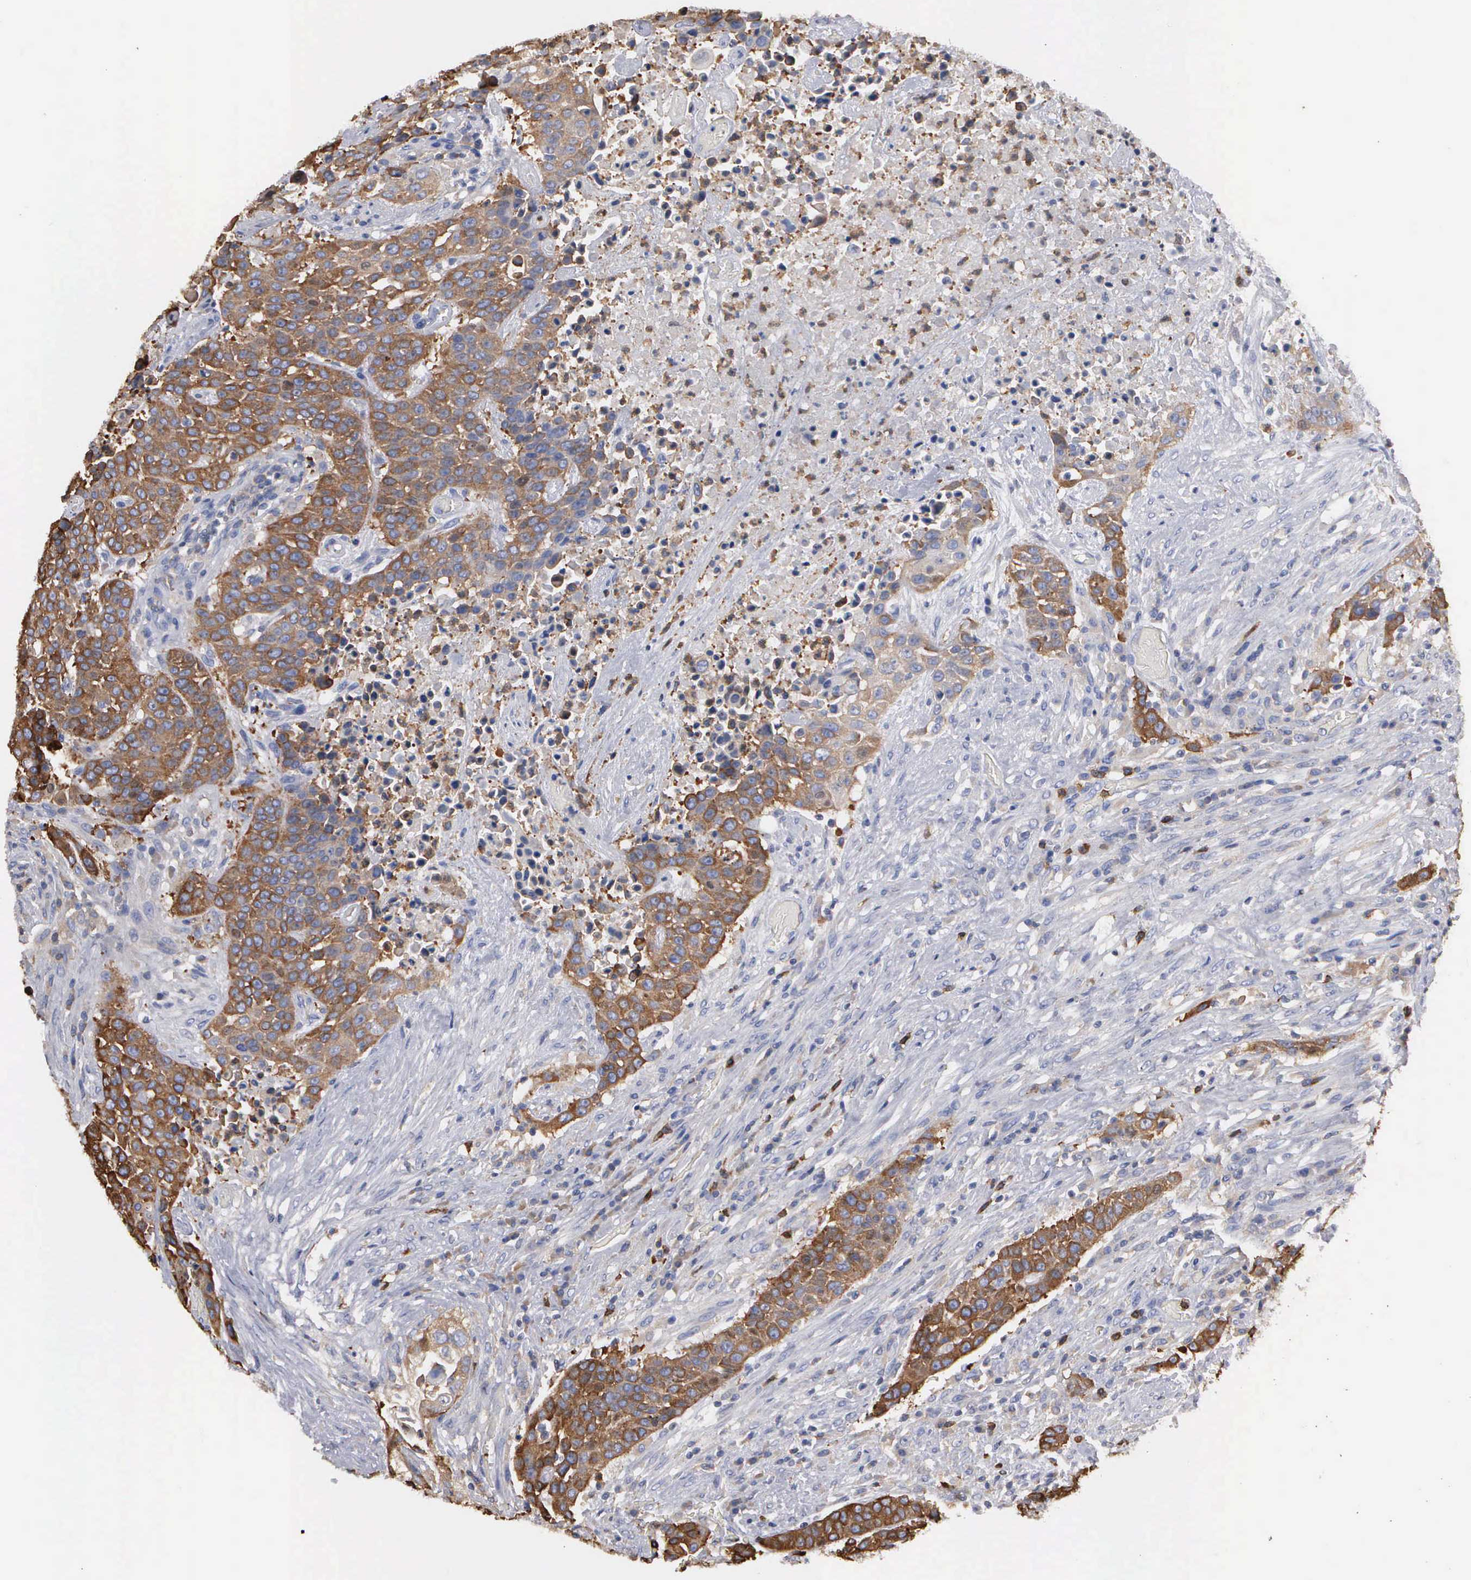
{"staining": {"intensity": "moderate", "quantity": ">75%", "location": "cytoplasmic/membranous"}, "tissue": "urothelial cancer", "cell_type": "Tumor cells", "image_type": "cancer", "snomed": [{"axis": "morphology", "description": "Urothelial carcinoma, High grade"}, {"axis": "topography", "description": "Urinary bladder"}], "caption": "Urothelial cancer was stained to show a protein in brown. There is medium levels of moderate cytoplasmic/membranous positivity in approximately >75% of tumor cells.", "gene": "G6PD", "patient": {"sex": "male", "age": 74}}